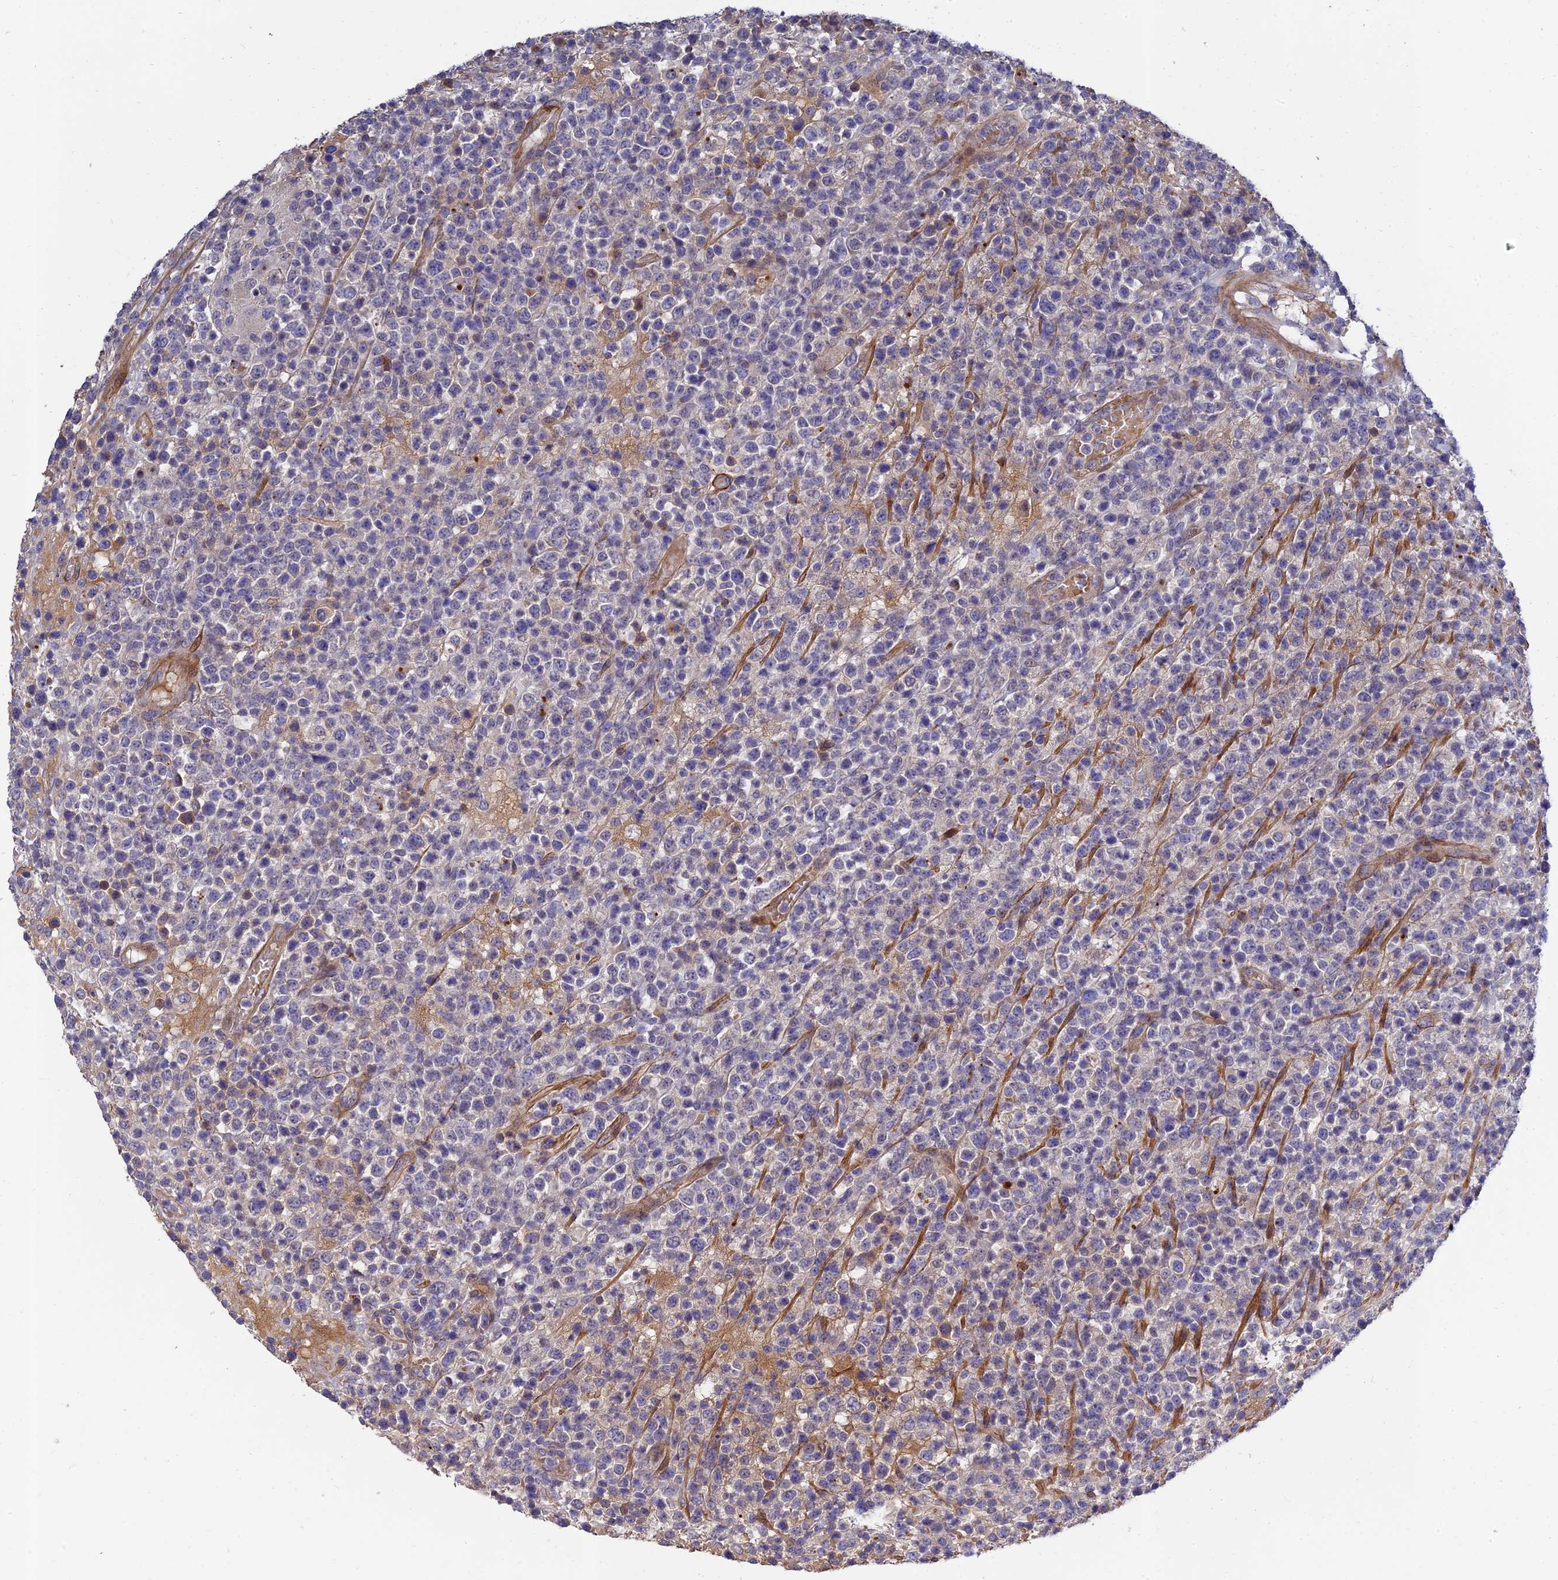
{"staining": {"intensity": "negative", "quantity": "none", "location": "none"}, "tissue": "lymphoma", "cell_type": "Tumor cells", "image_type": "cancer", "snomed": [{"axis": "morphology", "description": "Malignant lymphoma, non-Hodgkin's type, High grade"}, {"axis": "topography", "description": "Colon"}], "caption": "The micrograph shows no significant positivity in tumor cells of high-grade malignant lymphoma, non-Hodgkin's type. (Immunohistochemistry, brightfield microscopy, high magnification).", "gene": "MRPL35", "patient": {"sex": "female", "age": 53}}